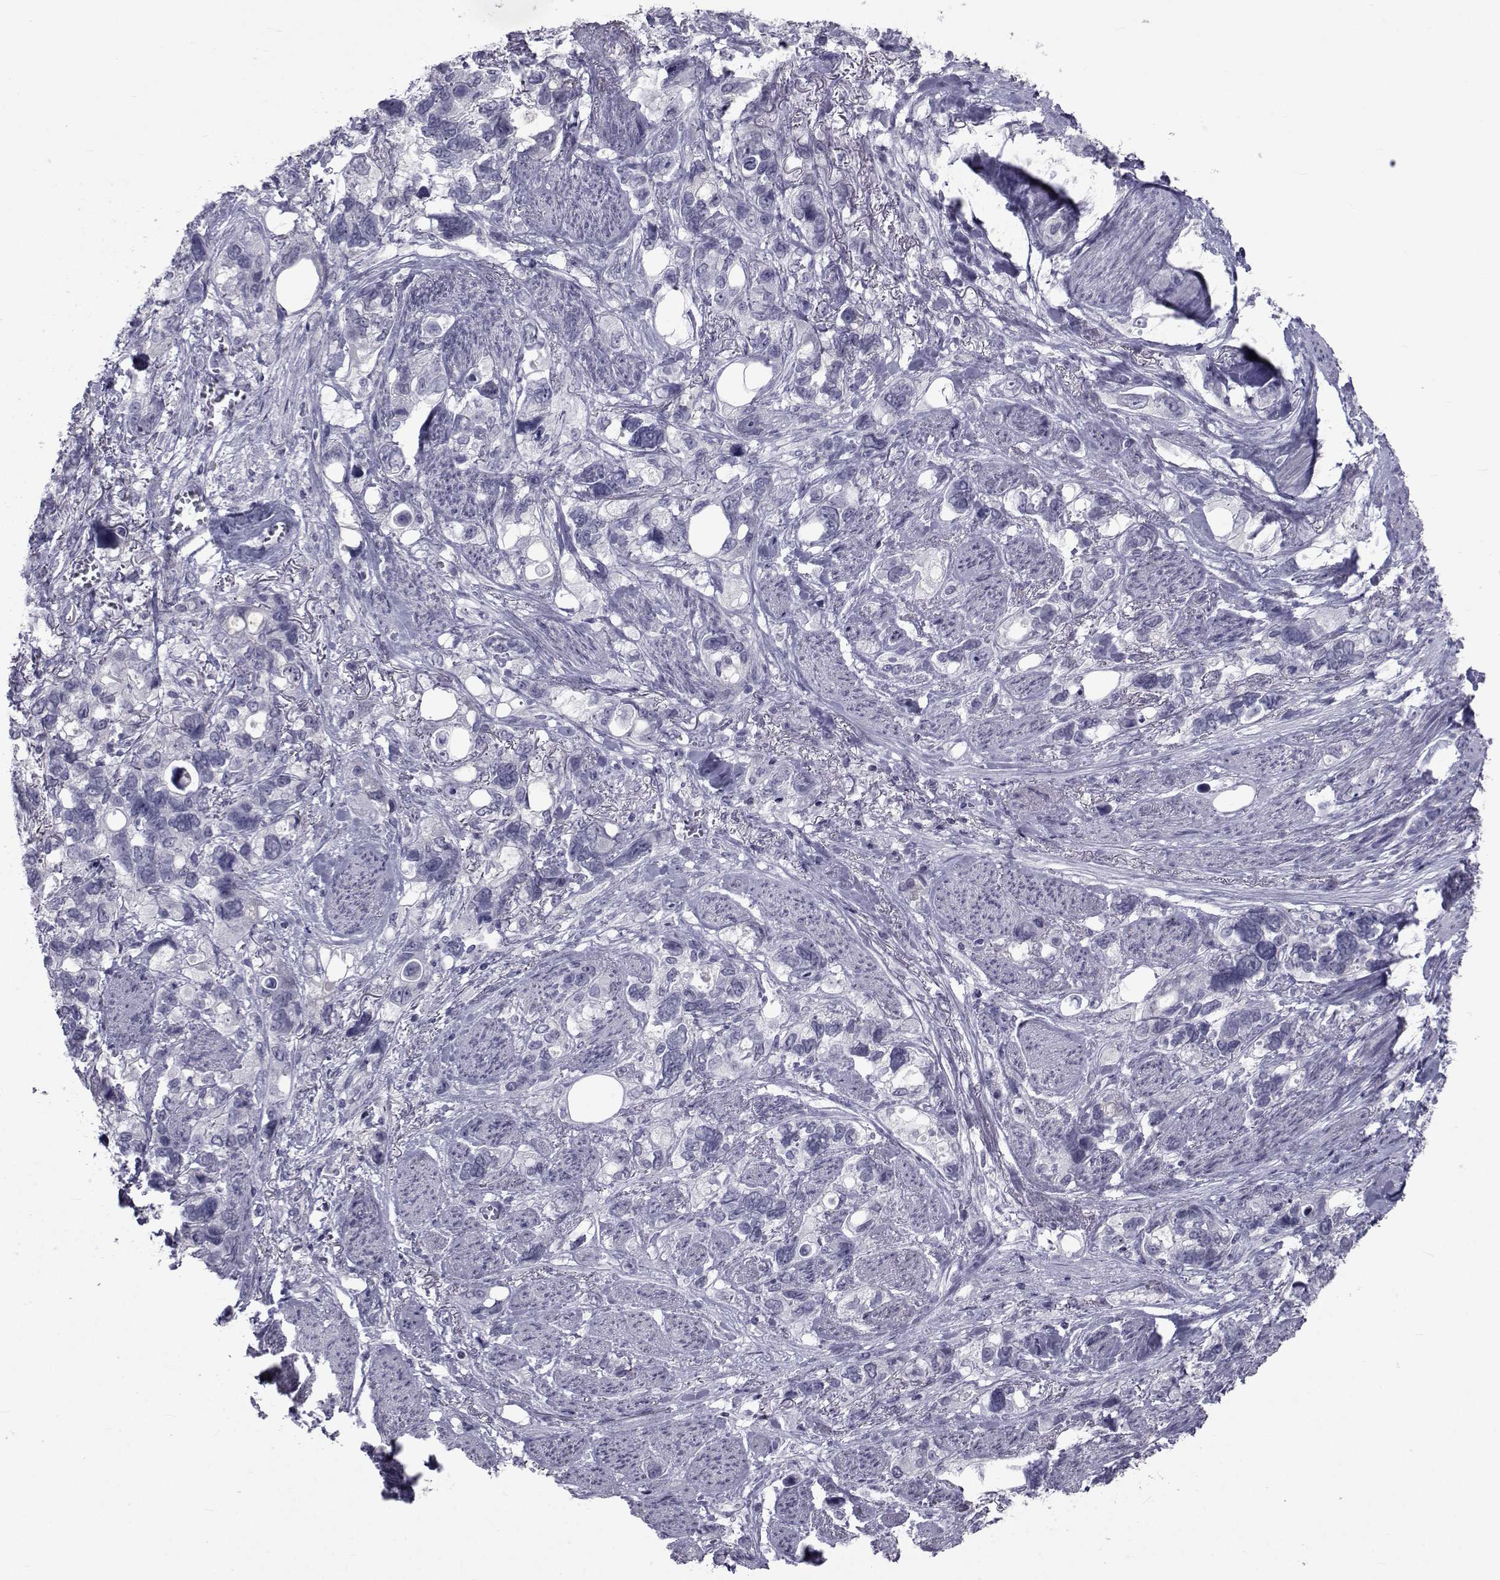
{"staining": {"intensity": "negative", "quantity": "none", "location": "none"}, "tissue": "stomach cancer", "cell_type": "Tumor cells", "image_type": "cancer", "snomed": [{"axis": "morphology", "description": "Adenocarcinoma, NOS"}, {"axis": "topography", "description": "Stomach, upper"}], "caption": "Stomach cancer (adenocarcinoma) was stained to show a protein in brown. There is no significant positivity in tumor cells.", "gene": "PAX2", "patient": {"sex": "female", "age": 81}}